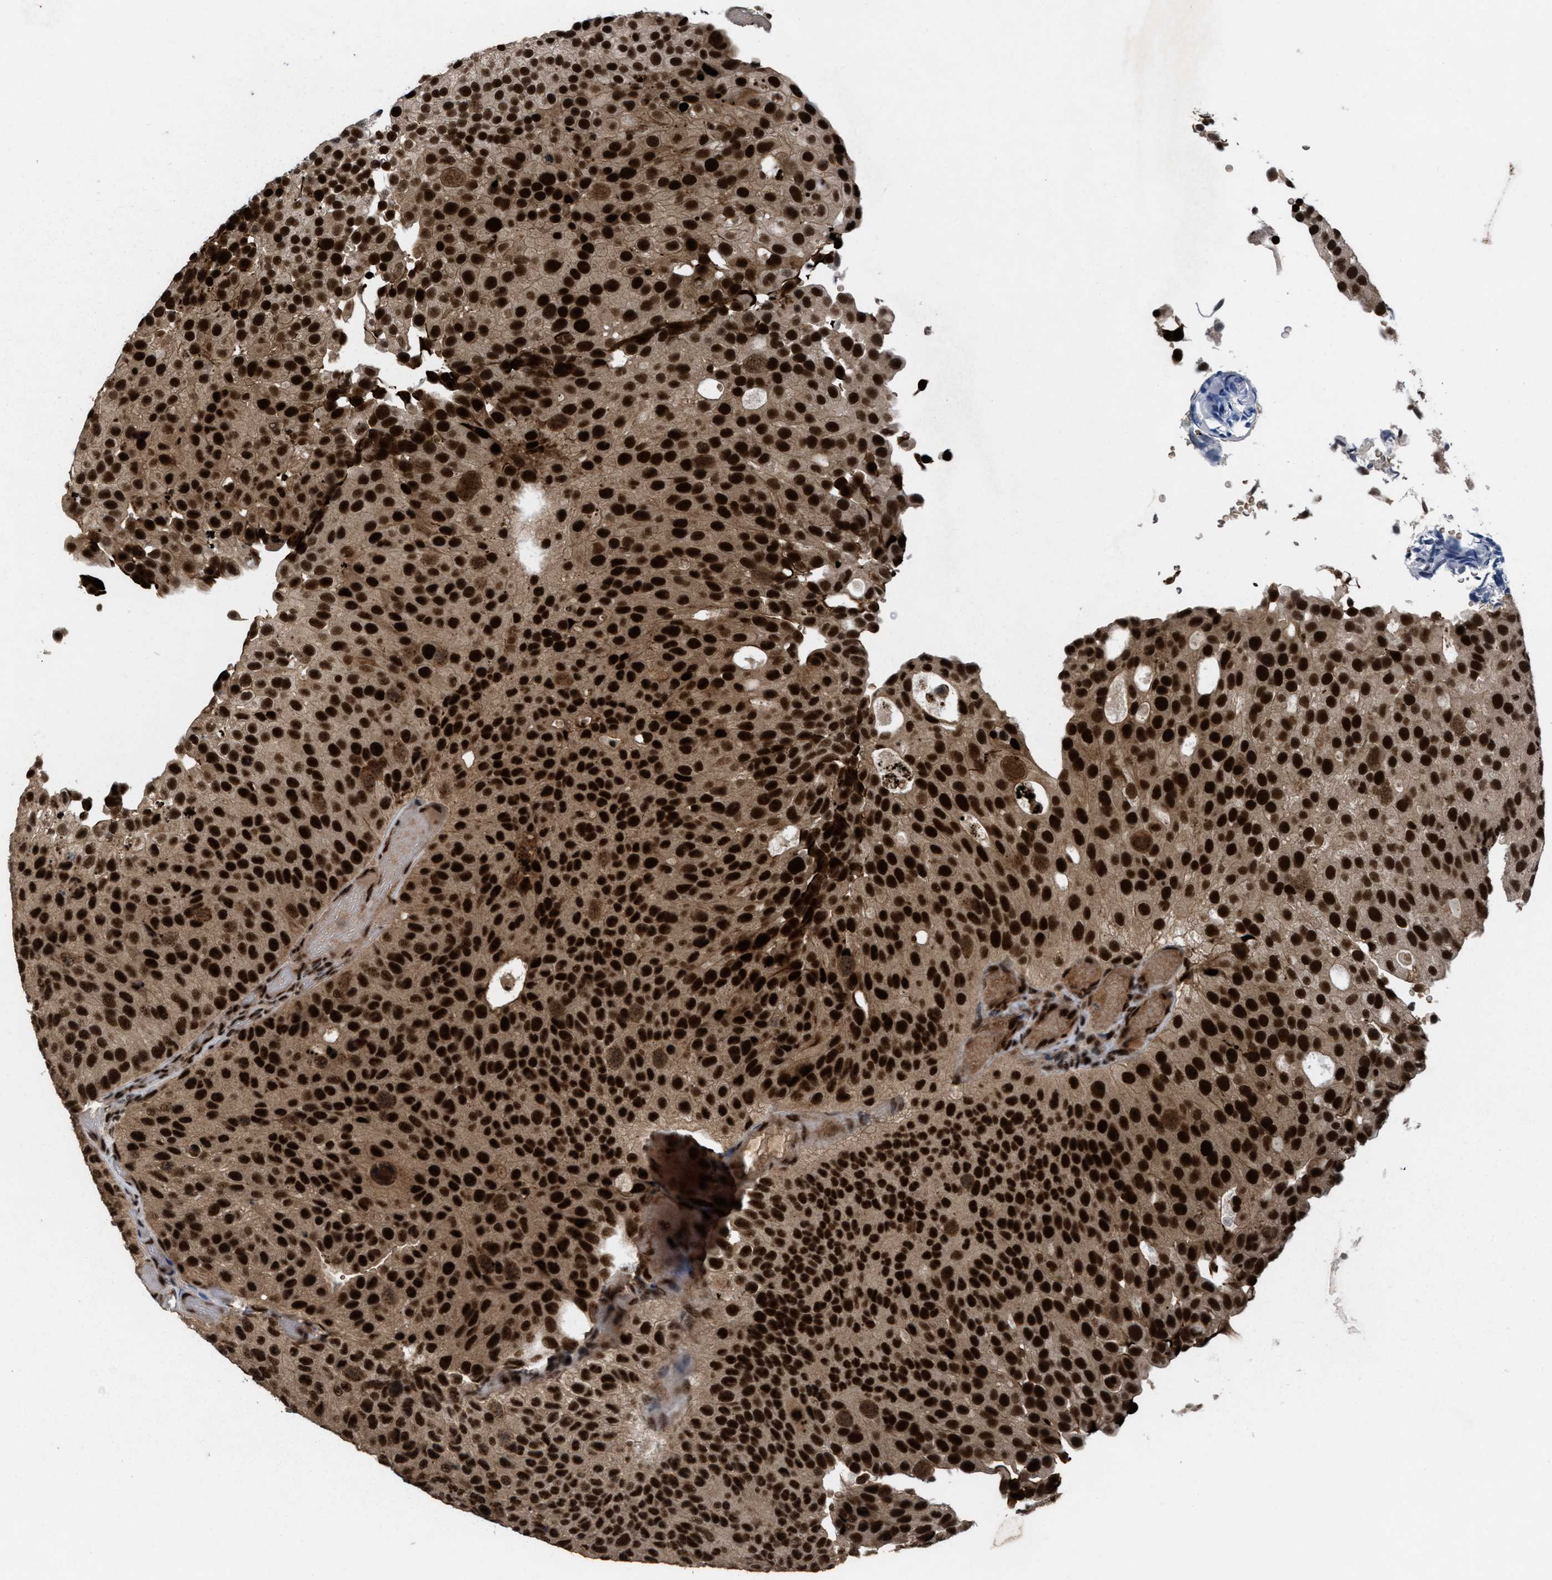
{"staining": {"intensity": "strong", "quantity": ">75%", "location": "cytoplasmic/membranous,nuclear"}, "tissue": "urothelial cancer", "cell_type": "Tumor cells", "image_type": "cancer", "snomed": [{"axis": "morphology", "description": "Urothelial carcinoma, Low grade"}, {"axis": "topography", "description": "Urinary bladder"}], "caption": "The histopathology image shows immunohistochemical staining of urothelial cancer. There is strong cytoplasmic/membranous and nuclear positivity is present in about >75% of tumor cells.", "gene": "PRPF4", "patient": {"sex": "male", "age": 78}}